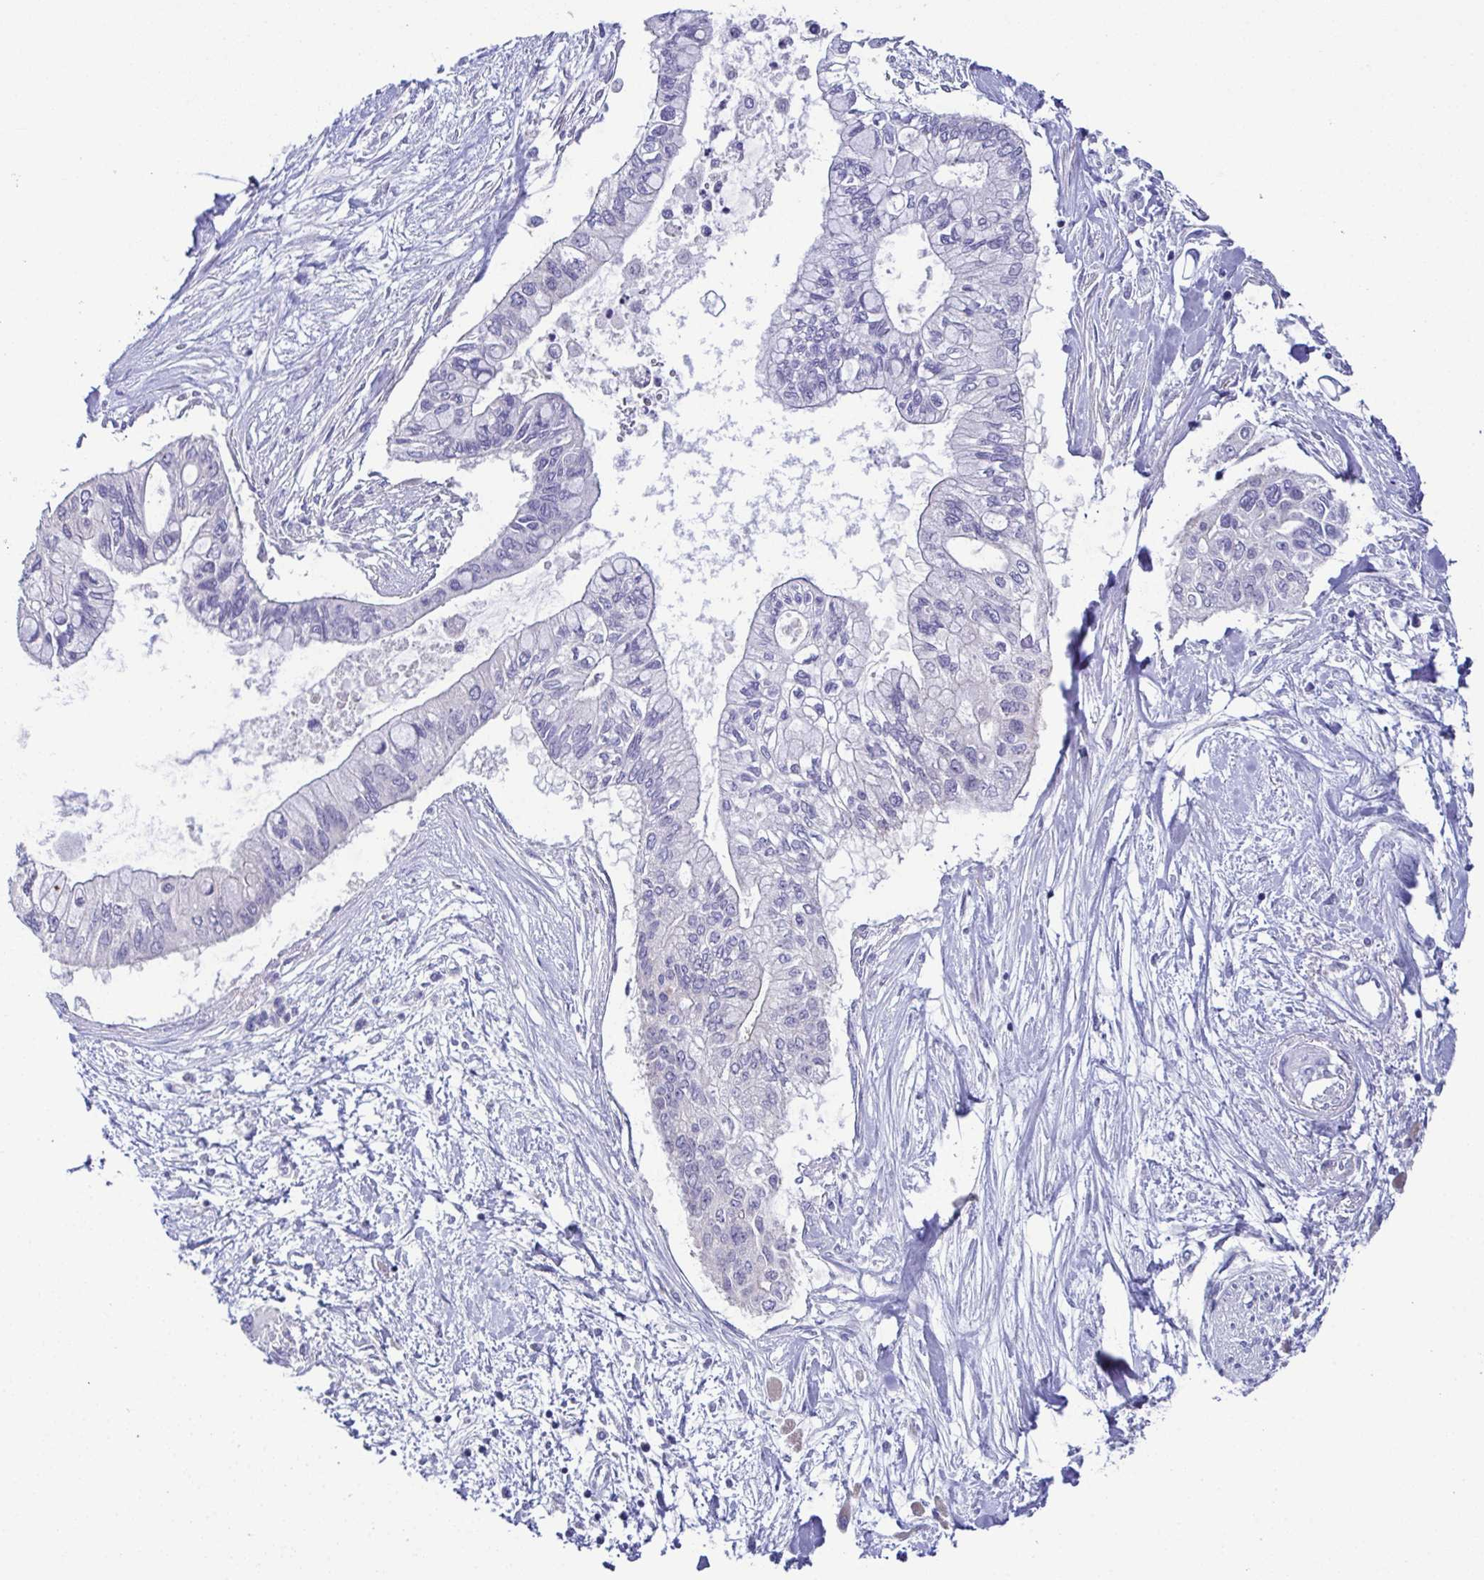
{"staining": {"intensity": "negative", "quantity": "none", "location": "none"}, "tissue": "pancreatic cancer", "cell_type": "Tumor cells", "image_type": "cancer", "snomed": [{"axis": "morphology", "description": "Adenocarcinoma, NOS"}, {"axis": "topography", "description": "Pancreas"}], "caption": "High power microscopy photomicrograph of an immunohistochemistry image of pancreatic adenocarcinoma, revealing no significant staining in tumor cells.", "gene": "CFAP97D1", "patient": {"sex": "female", "age": 77}}